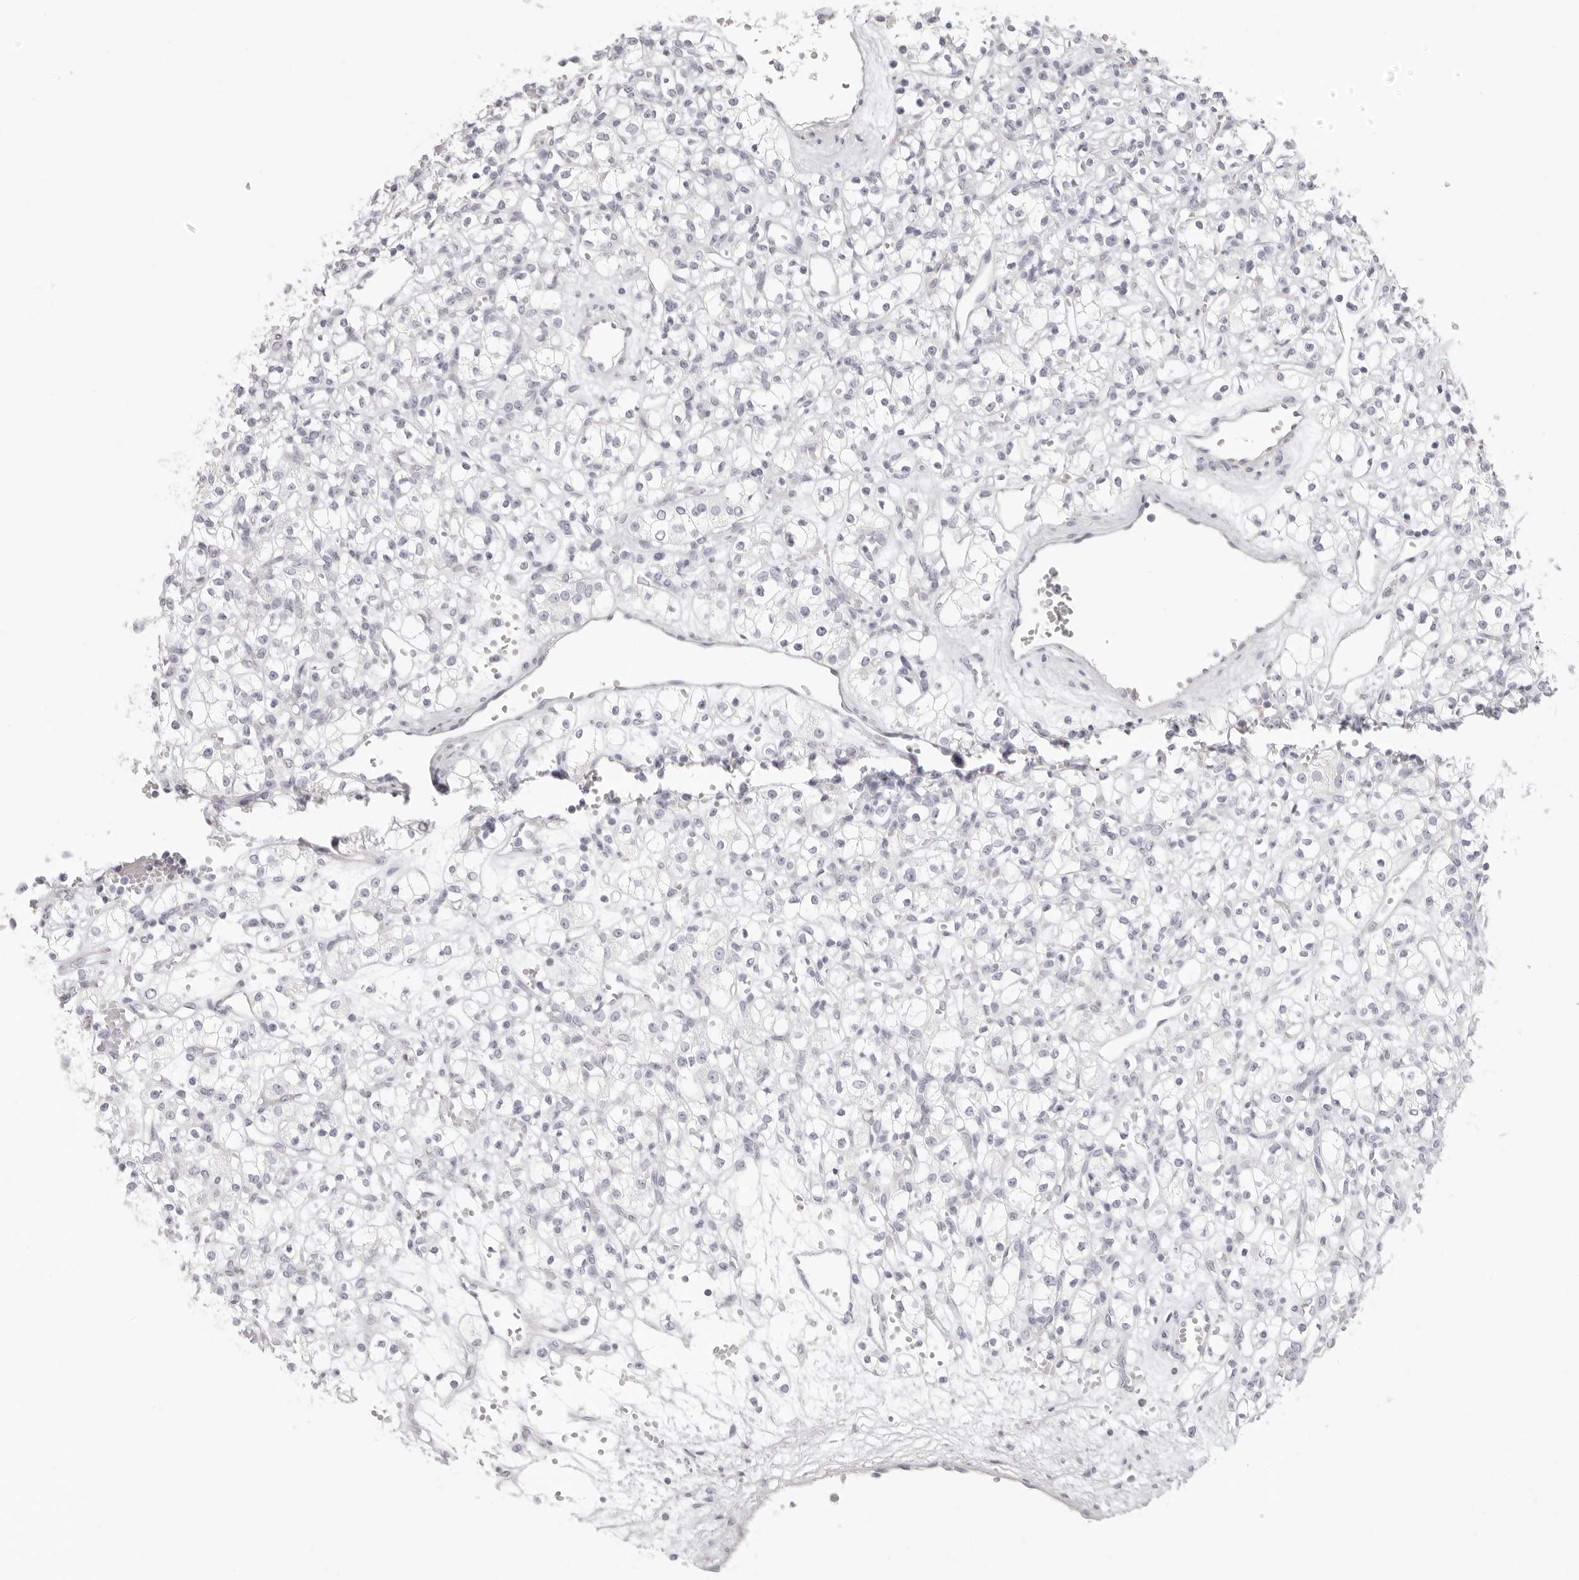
{"staining": {"intensity": "negative", "quantity": "none", "location": "none"}, "tissue": "renal cancer", "cell_type": "Tumor cells", "image_type": "cancer", "snomed": [{"axis": "morphology", "description": "Adenocarcinoma, NOS"}, {"axis": "topography", "description": "Kidney"}], "caption": "This is an immunohistochemistry image of human renal cancer. There is no positivity in tumor cells.", "gene": "RXFP1", "patient": {"sex": "female", "age": 59}}